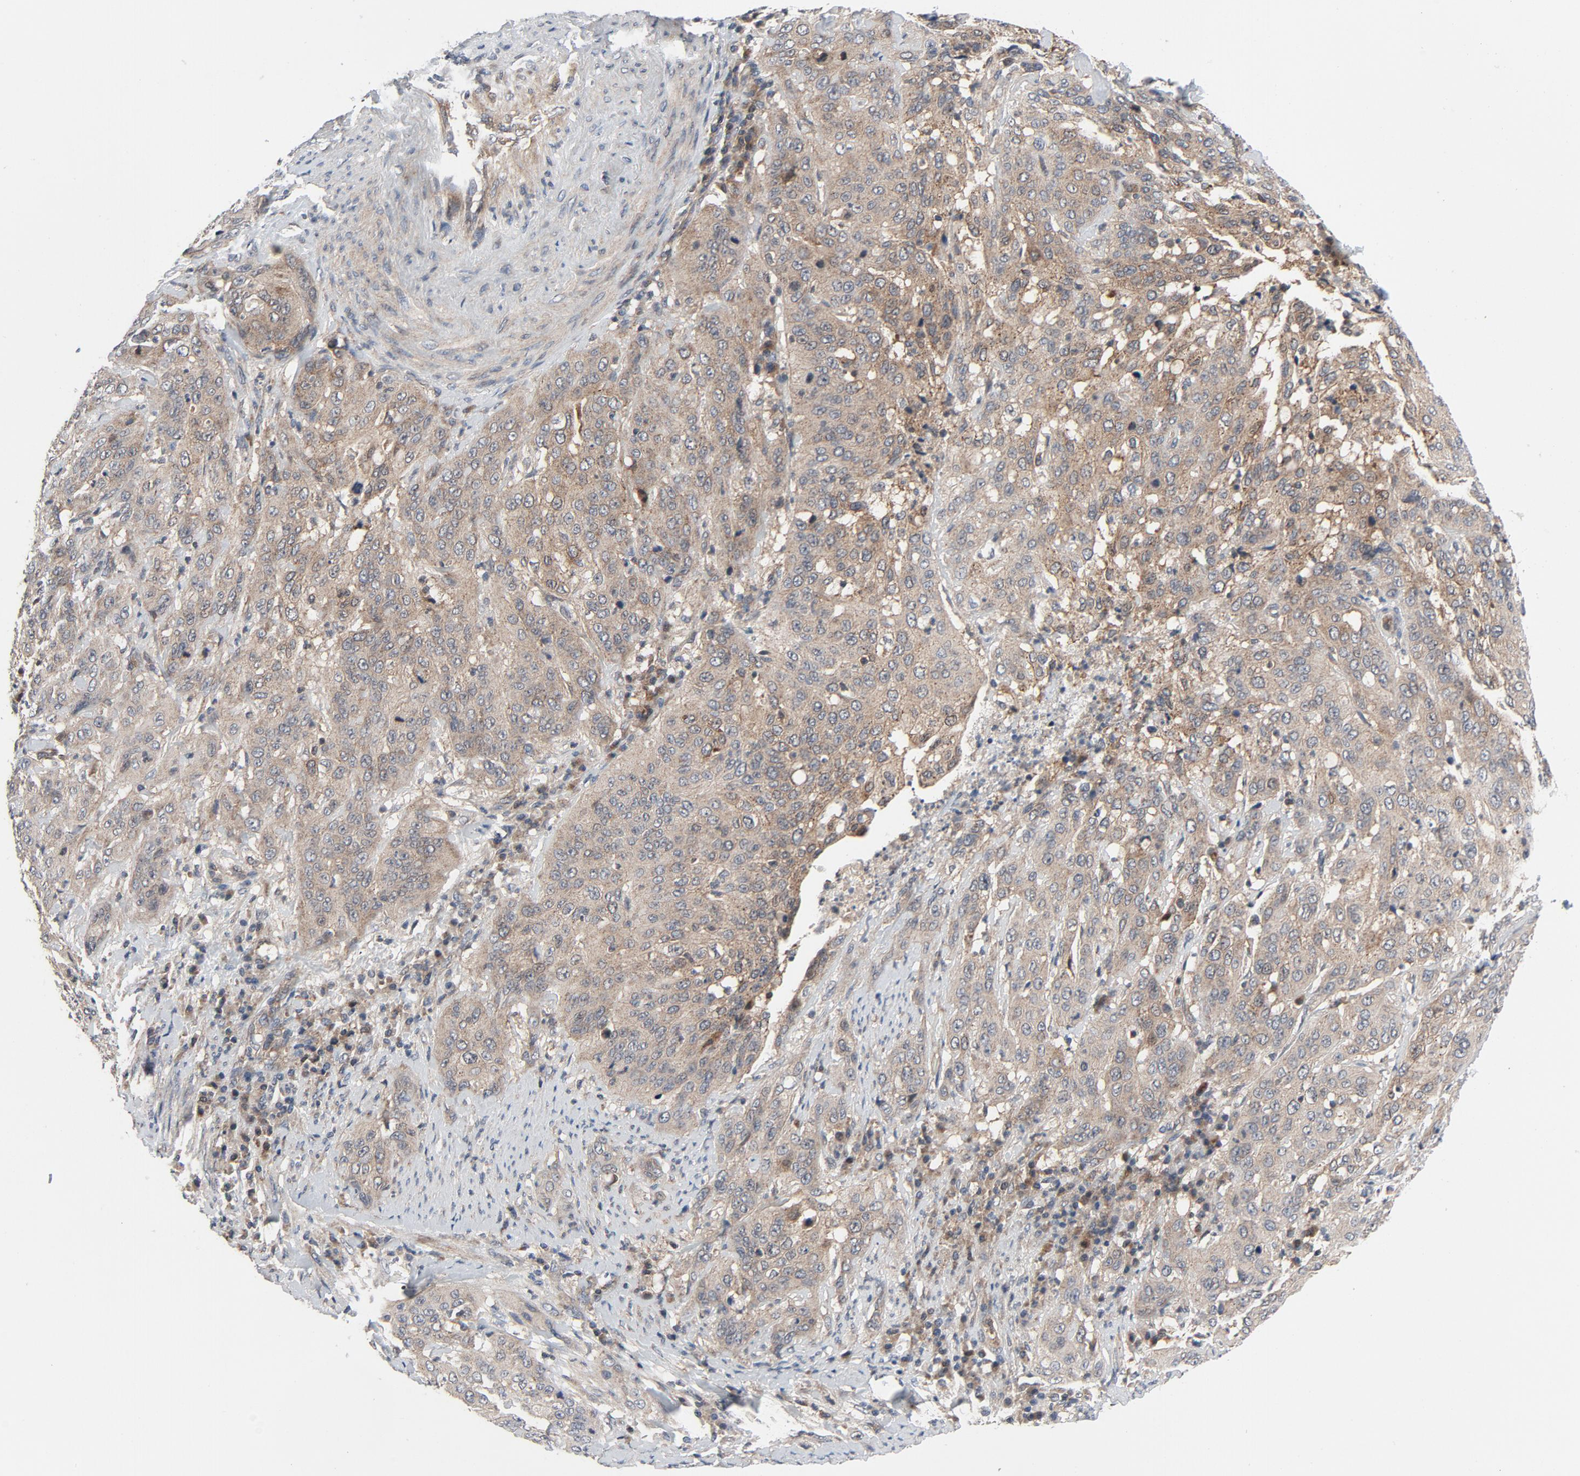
{"staining": {"intensity": "moderate", "quantity": ">75%", "location": "cytoplasmic/membranous"}, "tissue": "cervical cancer", "cell_type": "Tumor cells", "image_type": "cancer", "snomed": [{"axis": "morphology", "description": "Squamous cell carcinoma, NOS"}, {"axis": "topography", "description": "Cervix"}], "caption": "Squamous cell carcinoma (cervical) stained with a protein marker shows moderate staining in tumor cells.", "gene": "TSG101", "patient": {"sex": "female", "age": 41}}